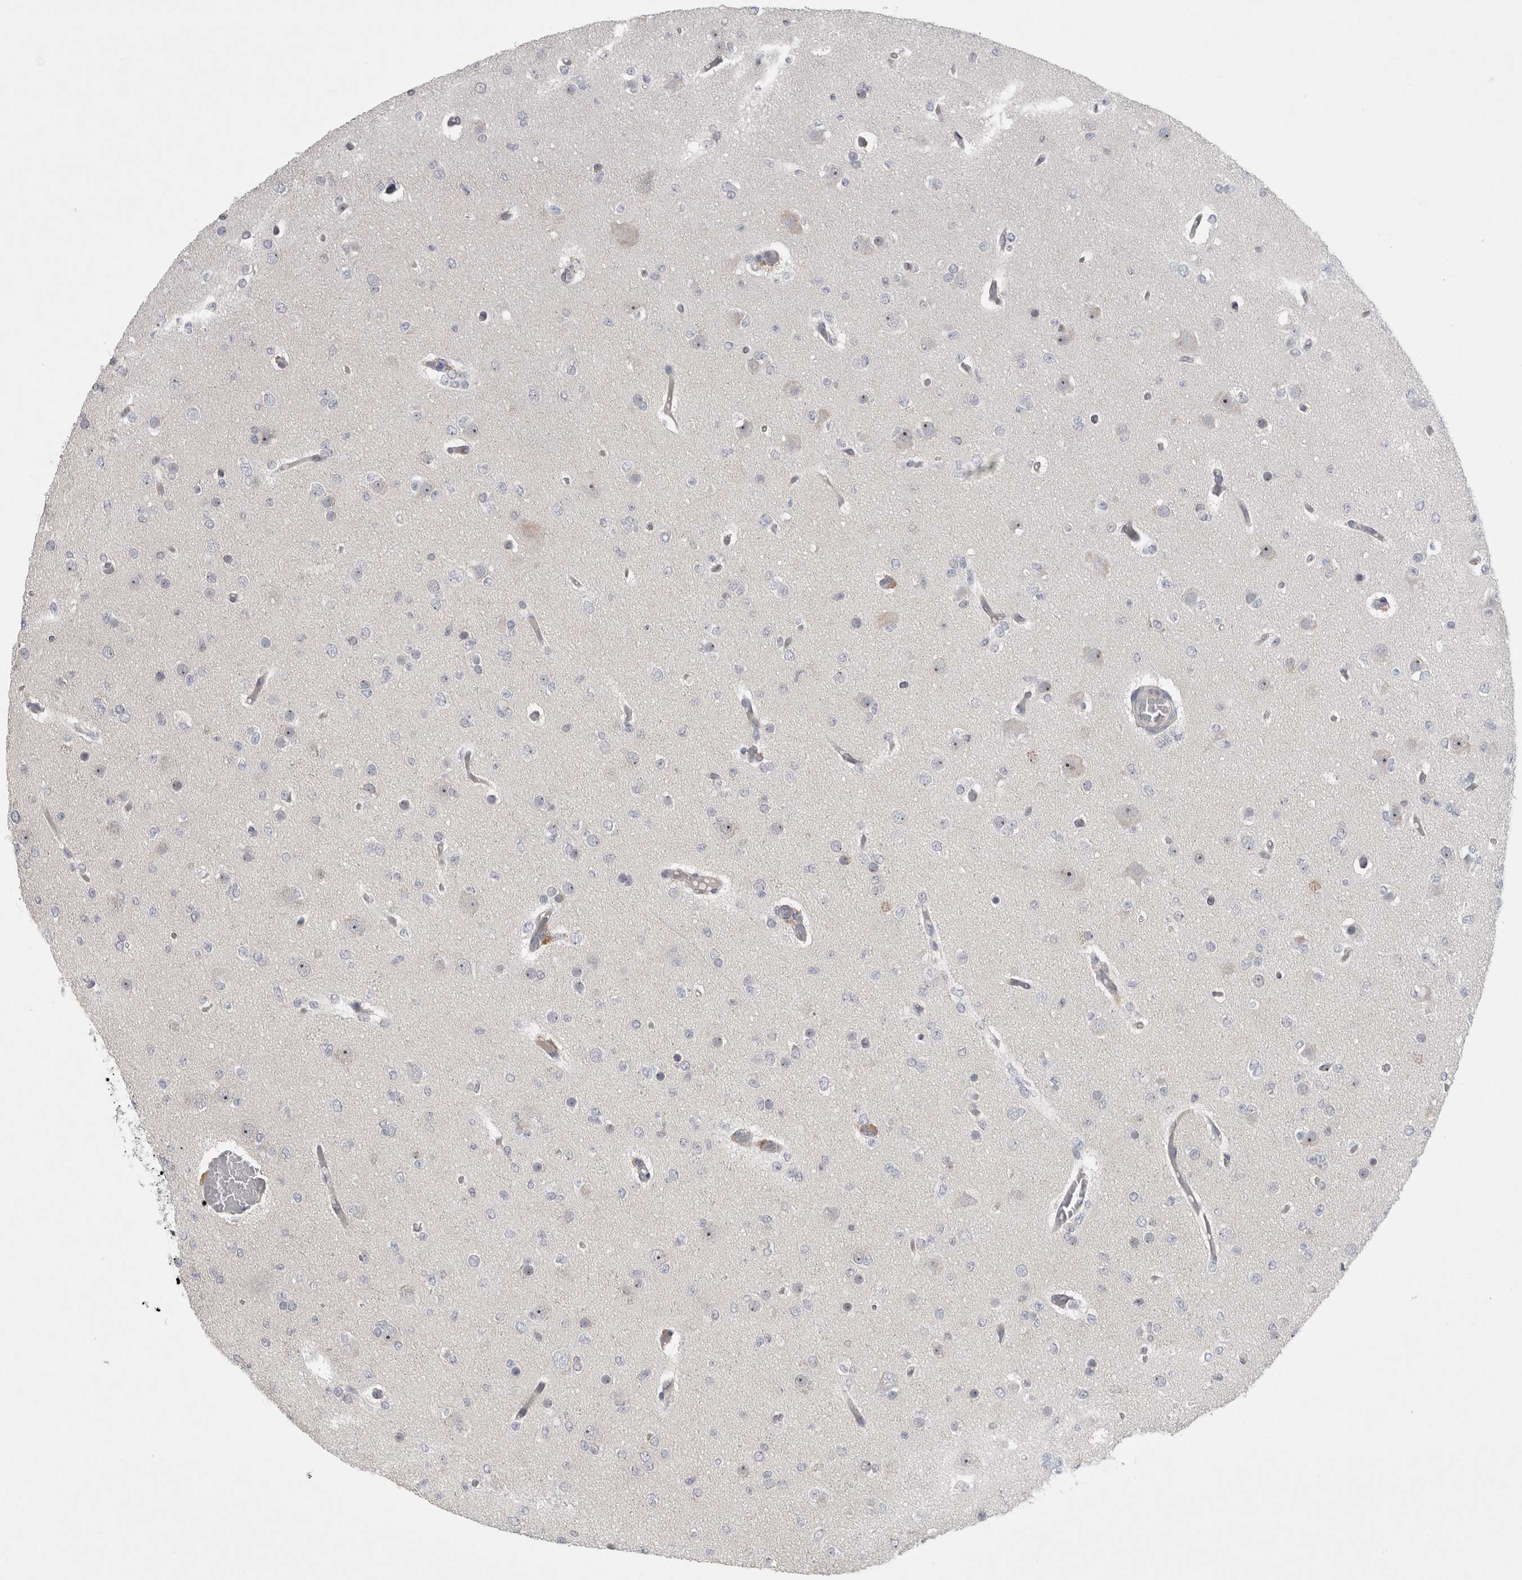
{"staining": {"intensity": "negative", "quantity": "none", "location": "none"}, "tissue": "glioma", "cell_type": "Tumor cells", "image_type": "cancer", "snomed": [{"axis": "morphology", "description": "Glioma, malignant, Low grade"}, {"axis": "topography", "description": "Brain"}], "caption": "Low-grade glioma (malignant) stained for a protein using IHC reveals no expression tumor cells.", "gene": "RBM28", "patient": {"sex": "female", "age": 22}}